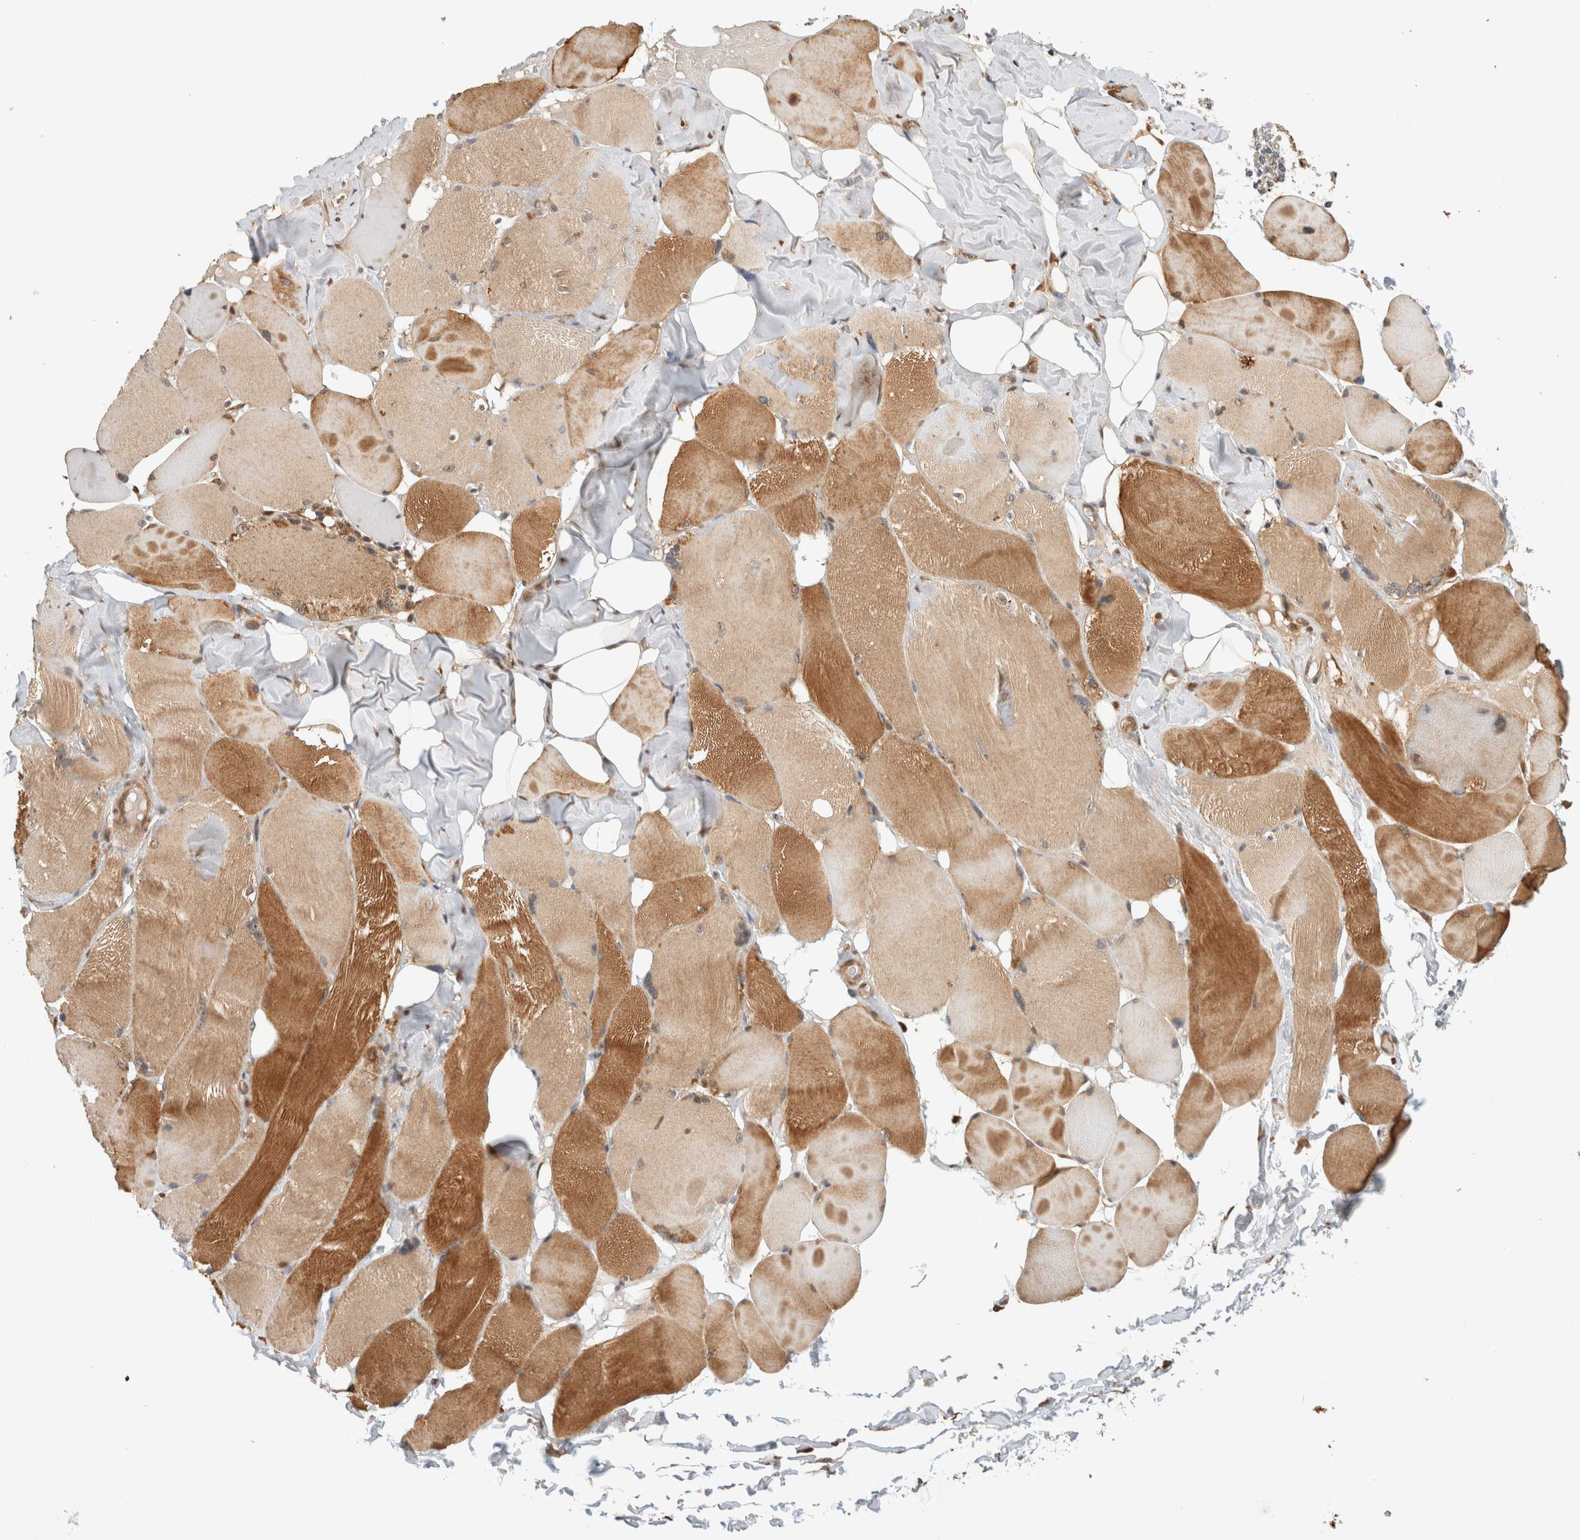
{"staining": {"intensity": "moderate", "quantity": ">75%", "location": "cytoplasmic/membranous"}, "tissue": "skeletal muscle", "cell_type": "Myocytes", "image_type": "normal", "snomed": [{"axis": "morphology", "description": "Normal tissue, NOS"}, {"axis": "topography", "description": "Skin"}, {"axis": "topography", "description": "Skeletal muscle"}], "caption": "Immunohistochemical staining of benign skeletal muscle demonstrates moderate cytoplasmic/membranous protein staining in approximately >75% of myocytes.", "gene": "OTUD6B", "patient": {"sex": "male", "age": 83}}